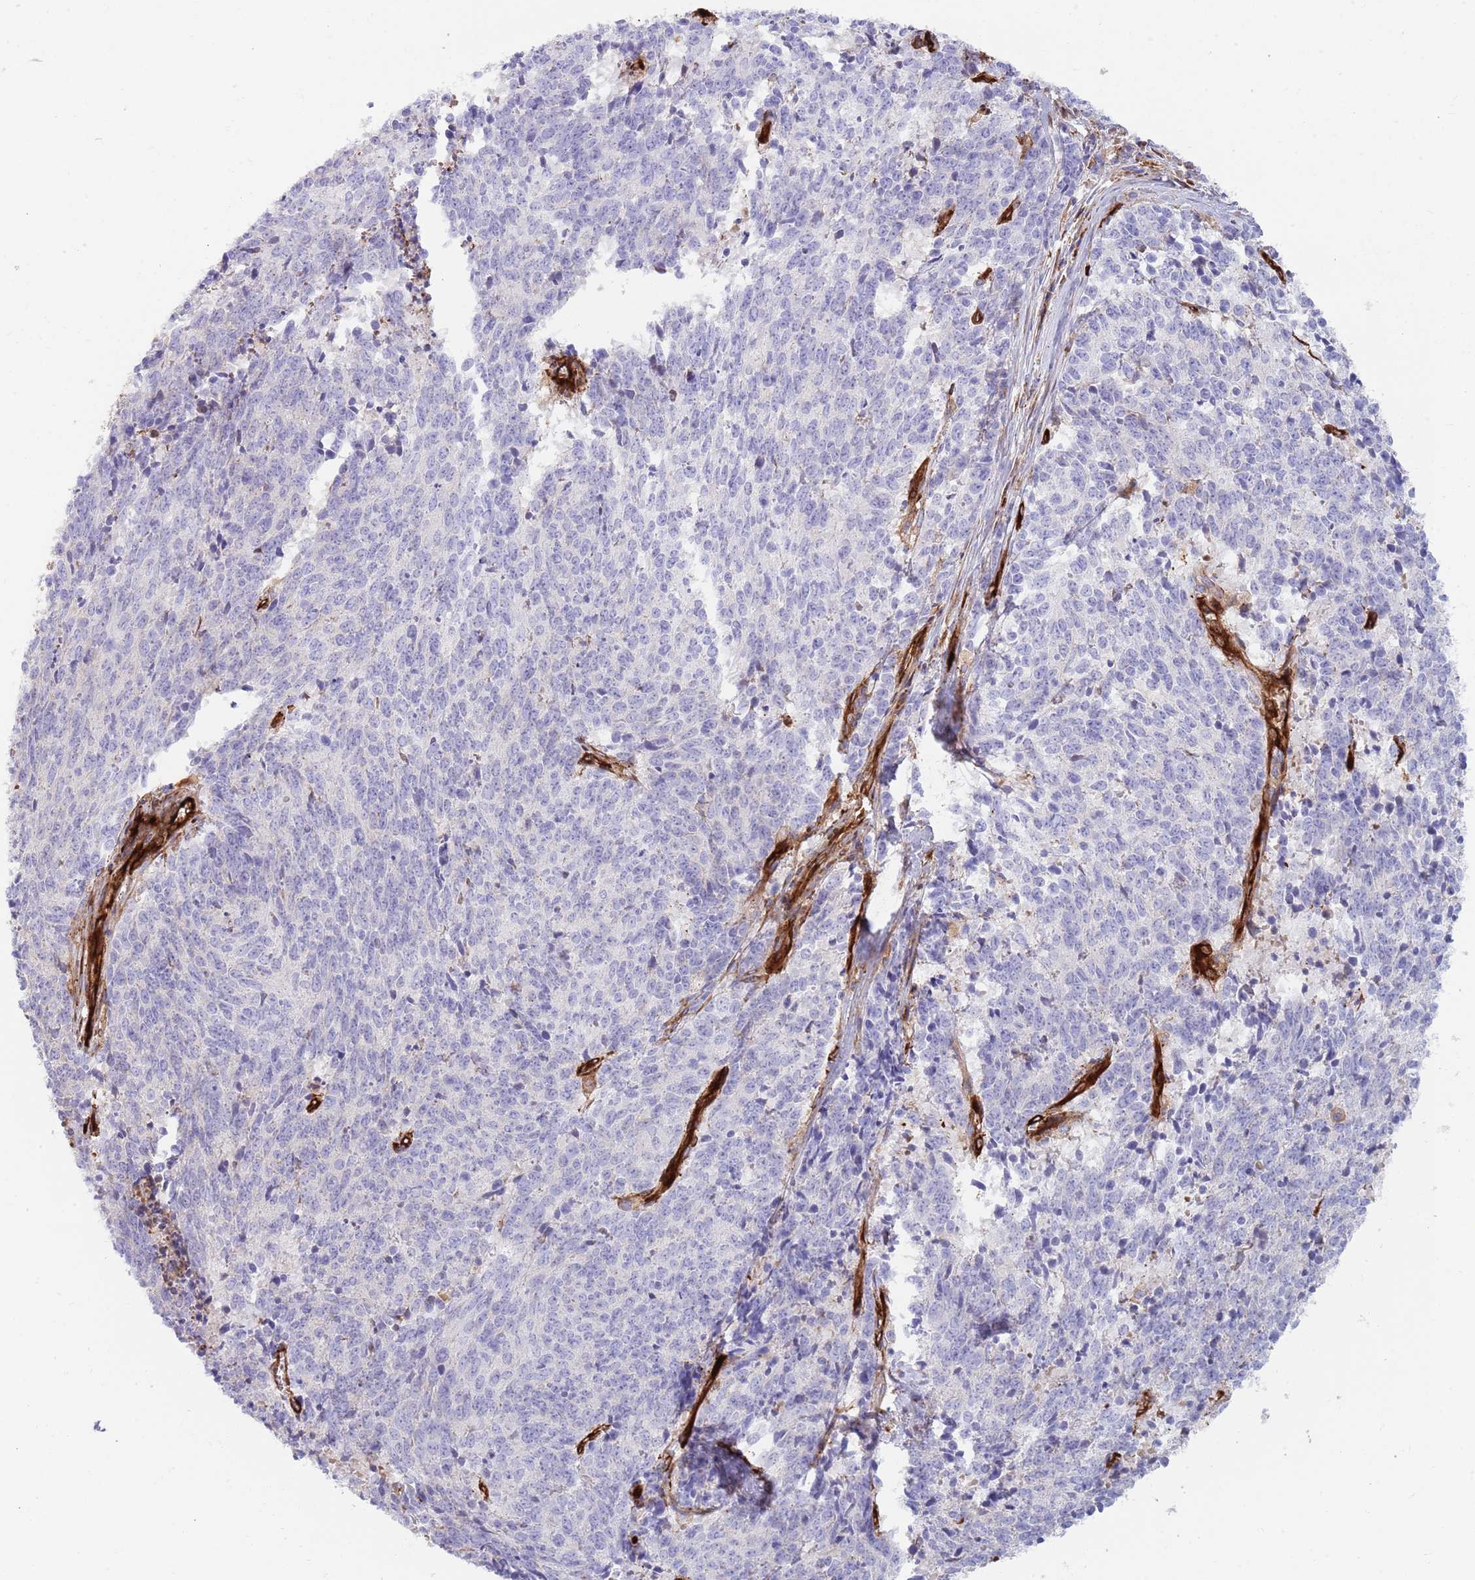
{"staining": {"intensity": "negative", "quantity": "none", "location": "none"}, "tissue": "cervical cancer", "cell_type": "Tumor cells", "image_type": "cancer", "snomed": [{"axis": "morphology", "description": "Squamous cell carcinoma, NOS"}, {"axis": "topography", "description": "Cervix"}], "caption": "Cervical squamous cell carcinoma was stained to show a protein in brown. There is no significant staining in tumor cells.", "gene": "KBTBD7", "patient": {"sex": "female", "age": 29}}